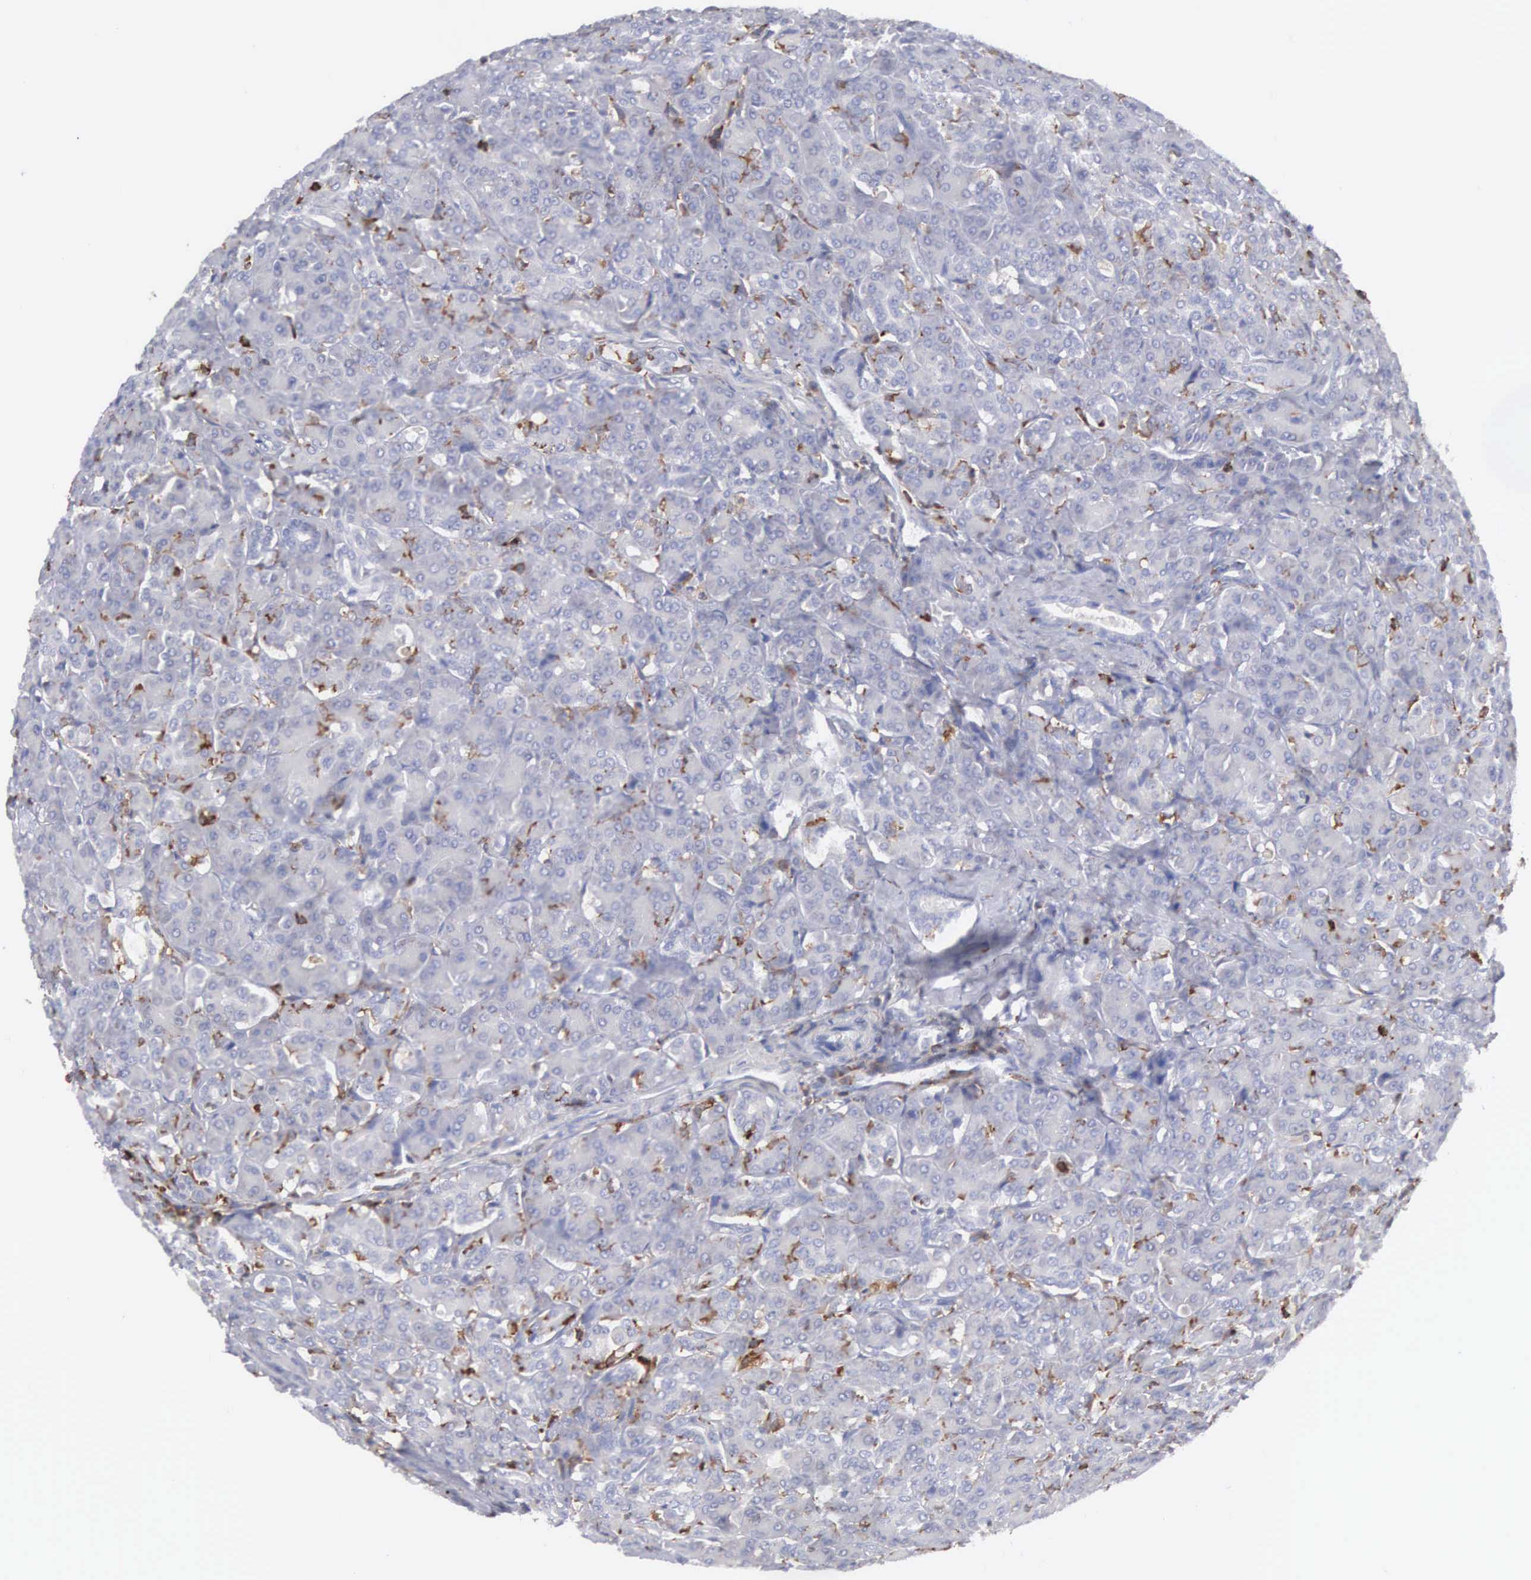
{"staining": {"intensity": "negative", "quantity": "none", "location": "none"}, "tissue": "pancreas", "cell_type": "Exocrine glandular cells", "image_type": "normal", "snomed": [{"axis": "morphology", "description": "Normal tissue, NOS"}, {"axis": "topography", "description": "Lymph node"}, {"axis": "topography", "description": "Pancreas"}], "caption": "A high-resolution image shows immunohistochemistry (IHC) staining of benign pancreas, which displays no significant expression in exocrine glandular cells.", "gene": "ENSG00000285304", "patient": {"sex": "male", "age": 59}}